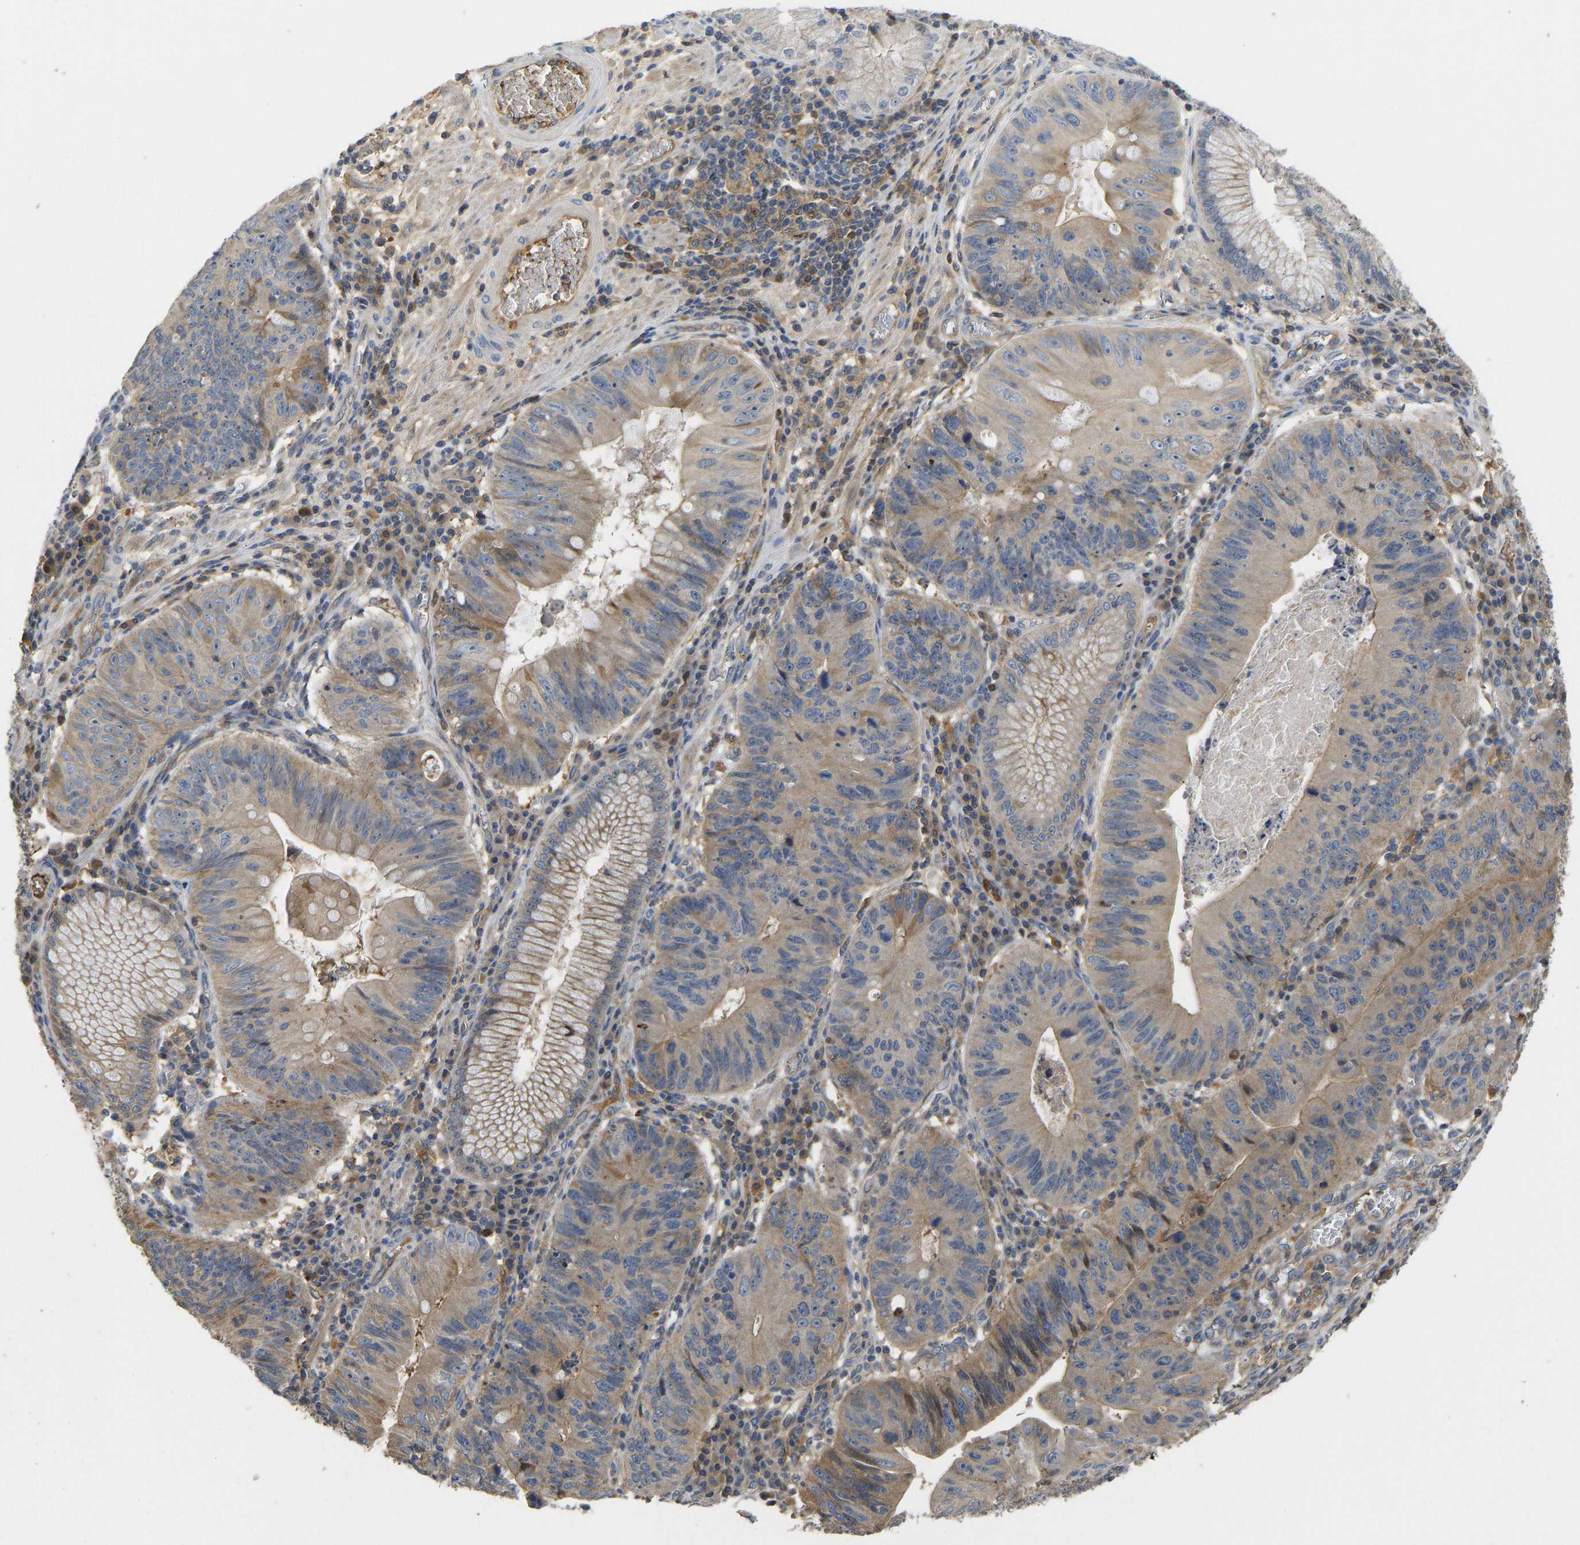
{"staining": {"intensity": "weak", "quantity": ">75%", "location": "cytoplasmic/membranous"}, "tissue": "stomach cancer", "cell_type": "Tumor cells", "image_type": "cancer", "snomed": [{"axis": "morphology", "description": "Adenocarcinoma, NOS"}, {"axis": "topography", "description": "Stomach"}], "caption": "A high-resolution micrograph shows immunohistochemistry staining of stomach cancer (adenocarcinoma), which reveals weak cytoplasmic/membranous expression in approximately >75% of tumor cells. Immunohistochemistry (ihc) stains the protein in brown and the nuclei are stained blue.", "gene": "VCPKMT", "patient": {"sex": "male", "age": 59}}